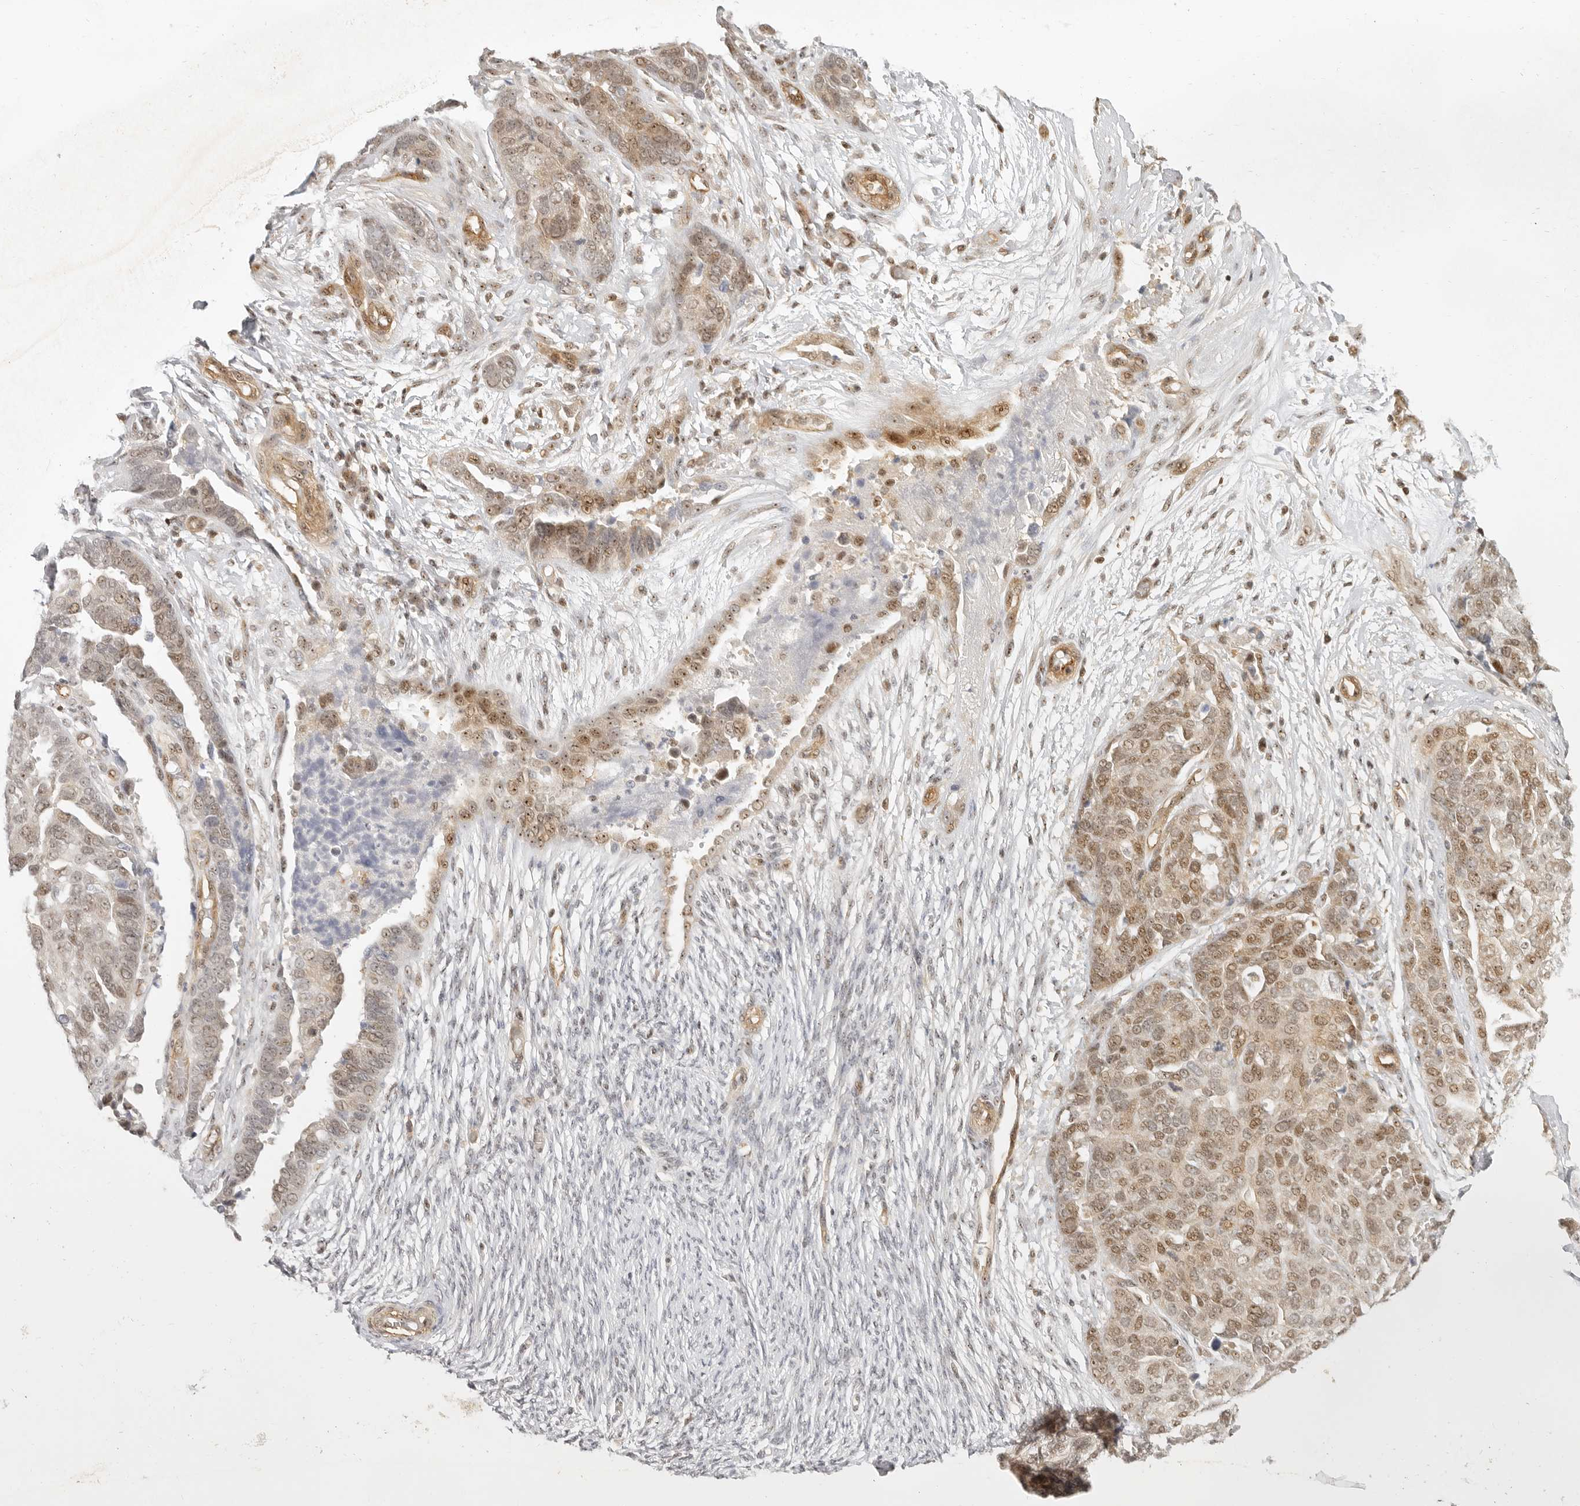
{"staining": {"intensity": "moderate", "quantity": ">75%", "location": "nuclear"}, "tissue": "ovarian cancer", "cell_type": "Tumor cells", "image_type": "cancer", "snomed": [{"axis": "morphology", "description": "Cystadenocarcinoma, serous, NOS"}, {"axis": "topography", "description": "Ovary"}], "caption": "Immunohistochemistry staining of ovarian cancer (serous cystadenocarcinoma), which reveals medium levels of moderate nuclear expression in about >75% of tumor cells indicating moderate nuclear protein expression. The staining was performed using DAB (brown) for protein detection and nuclei were counterstained in hematoxylin (blue).", "gene": "BAP1", "patient": {"sex": "female", "age": 44}}